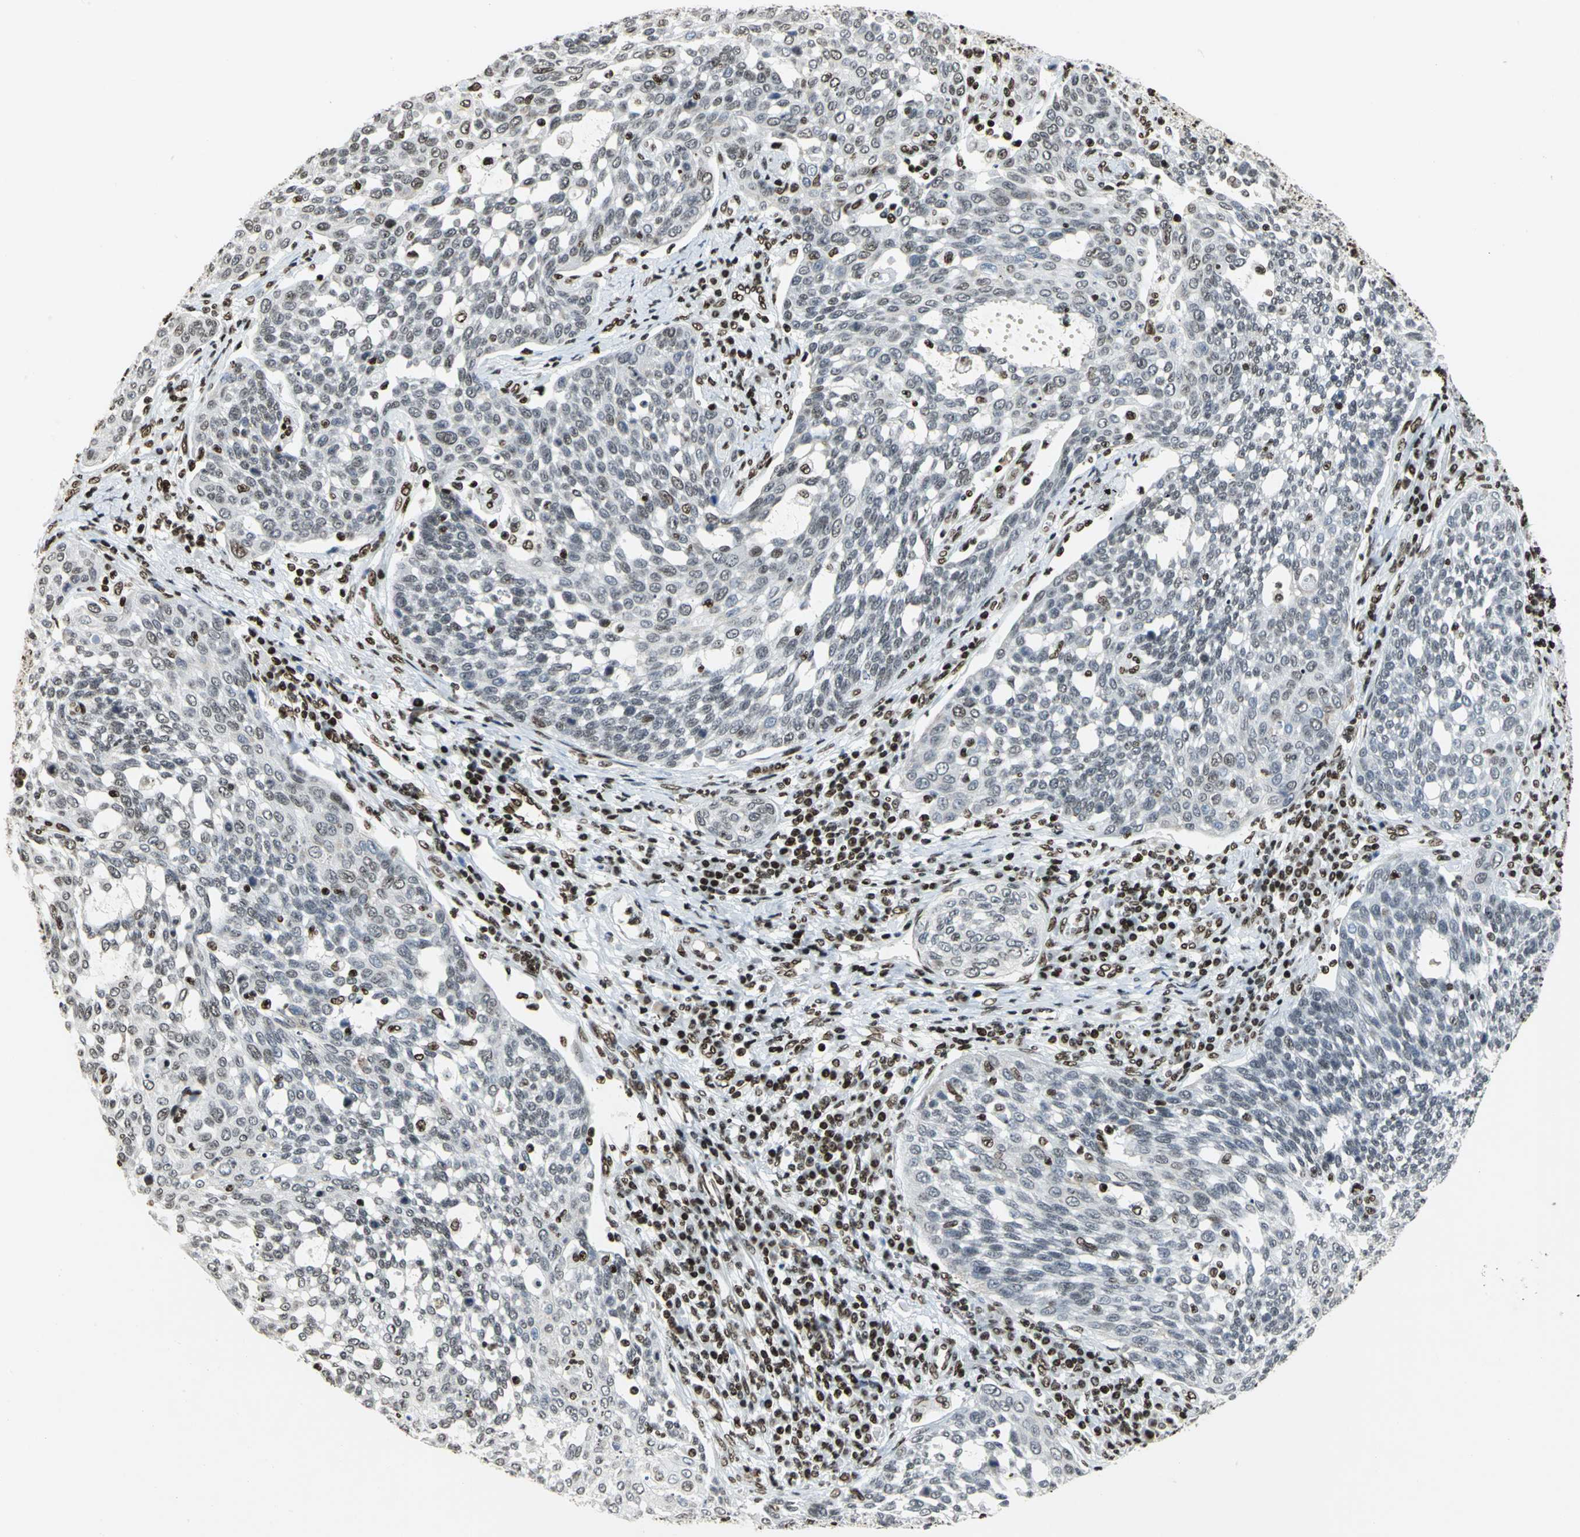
{"staining": {"intensity": "negative", "quantity": "none", "location": "none"}, "tissue": "cervical cancer", "cell_type": "Tumor cells", "image_type": "cancer", "snomed": [{"axis": "morphology", "description": "Squamous cell carcinoma, NOS"}, {"axis": "topography", "description": "Cervix"}], "caption": "Immunohistochemistry (IHC) histopathology image of cervical cancer stained for a protein (brown), which shows no expression in tumor cells.", "gene": "HMGB1", "patient": {"sex": "female", "age": 34}}